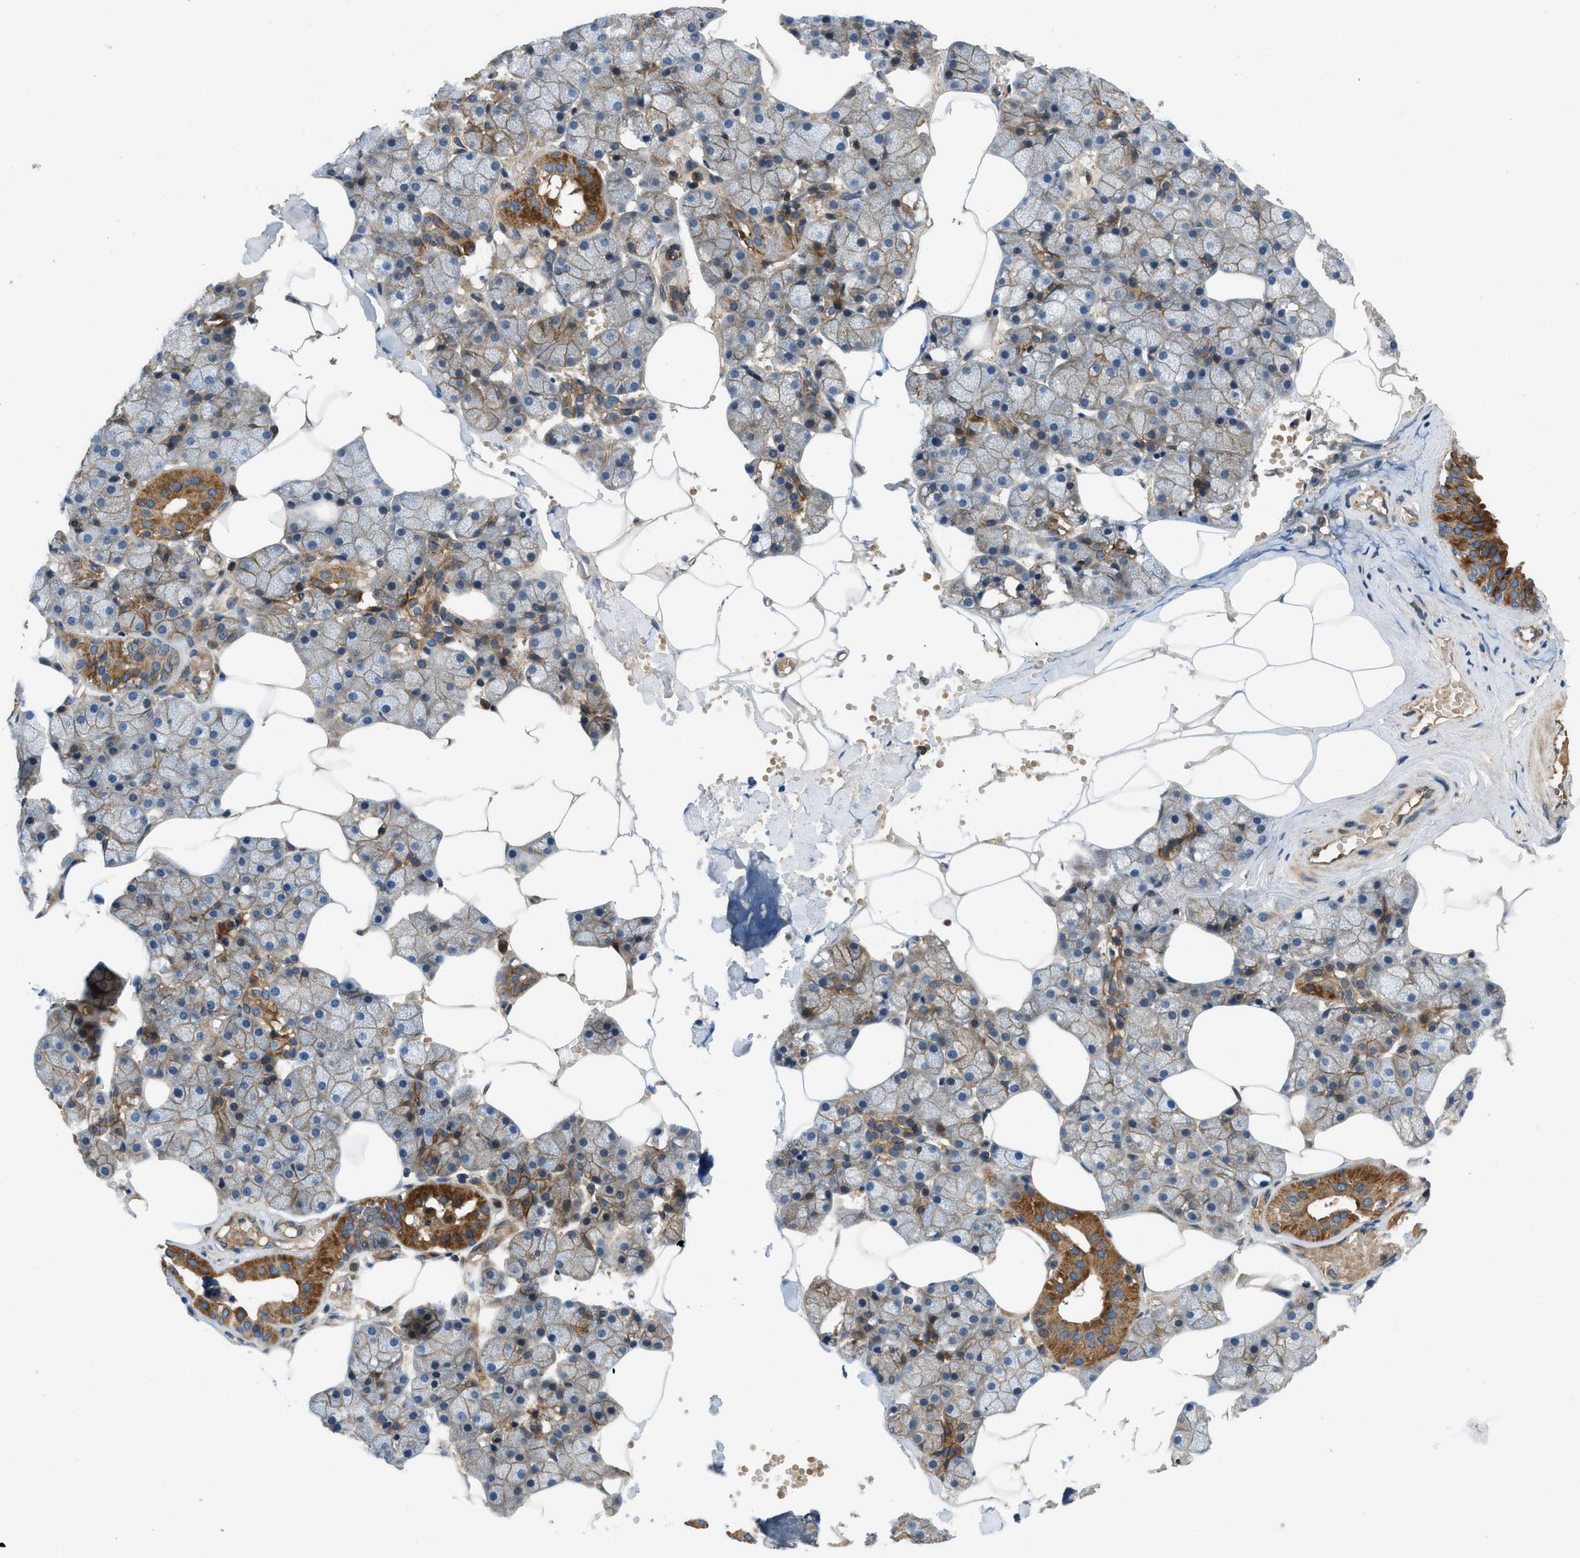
{"staining": {"intensity": "moderate", "quantity": "25%-75%", "location": "cytoplasmic/membranous"}, "tissue": "salivary gland", "cell_type": "Glandular cells", "image_type": "normal", "snomed": [{"axis": "morphology", "description": "Normal tissue, NOS"}, {"axis": "topography", "description": "Salivary gland"}], "caption": "This micrograph displays IHC staining of unremarkable human salivary gland, with medium moderate cytoplasmic/membranous expression in about 25%-75% of glandular cells.", "gene": "CNNM3", "patient": {"sex": "male", "age": 62}}